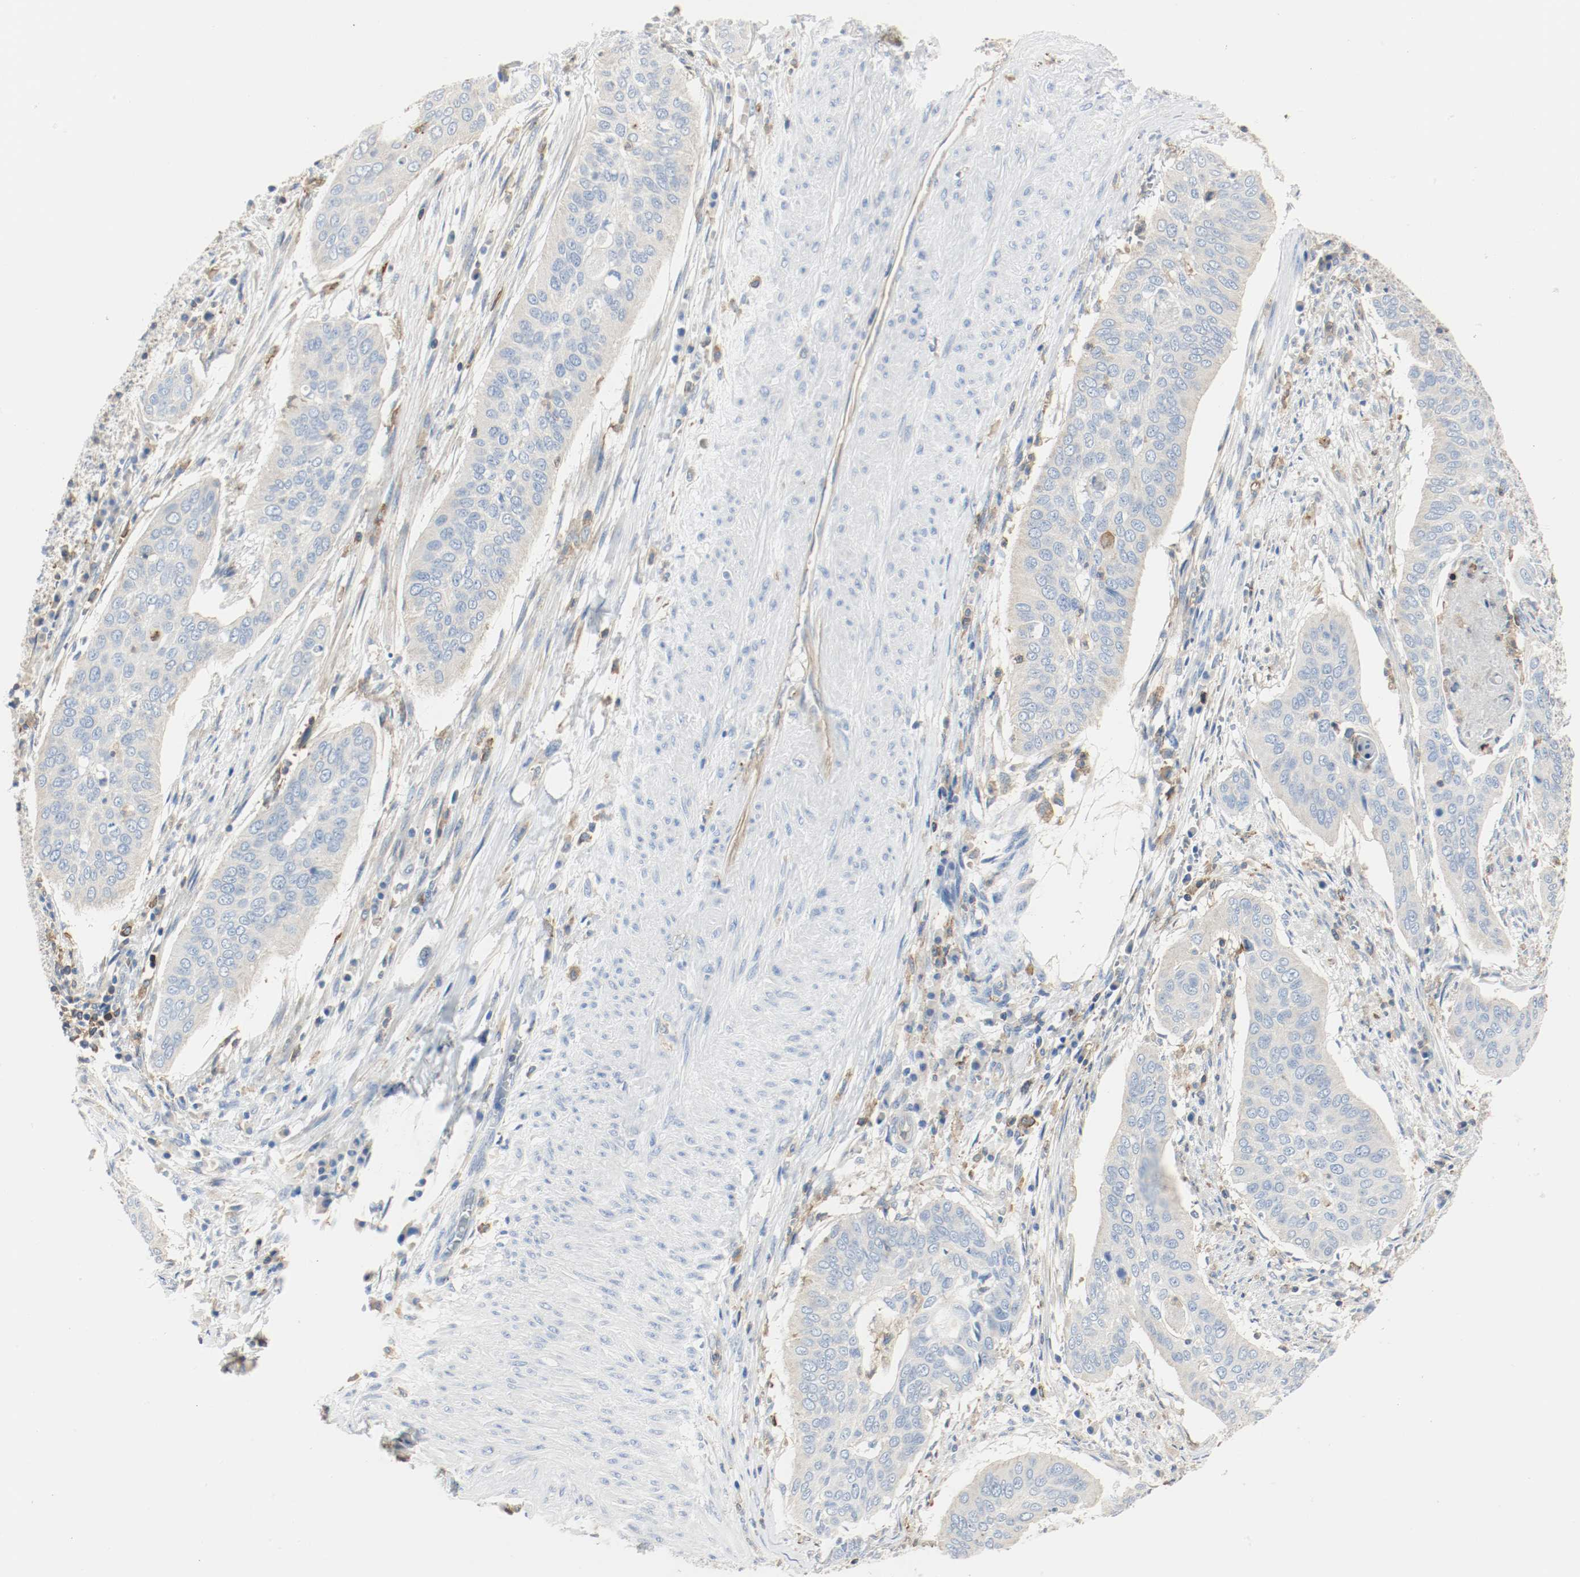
{"staining": {"intensity": "weak", "quantity": "25%-75%", "location": "cytoplasmic/membranous"}, "tissue": "cervical cancer", "cell_type": "Tumor cells", "image_type": "cancer", "snomed": [{"axis": "morphology", "description": "Squamous cell carcinoma, NOS"}, {"axis": "topography", "description": "Cervix"}], "caption": "Weak cytoplasmic/membranous staining for a protein is seen in about 25%-75% of tumor cells of cervical cancer using immunohistochemistry.", "gene": "ARPC1B", "patient": {"sex": "female", "age": 39}}